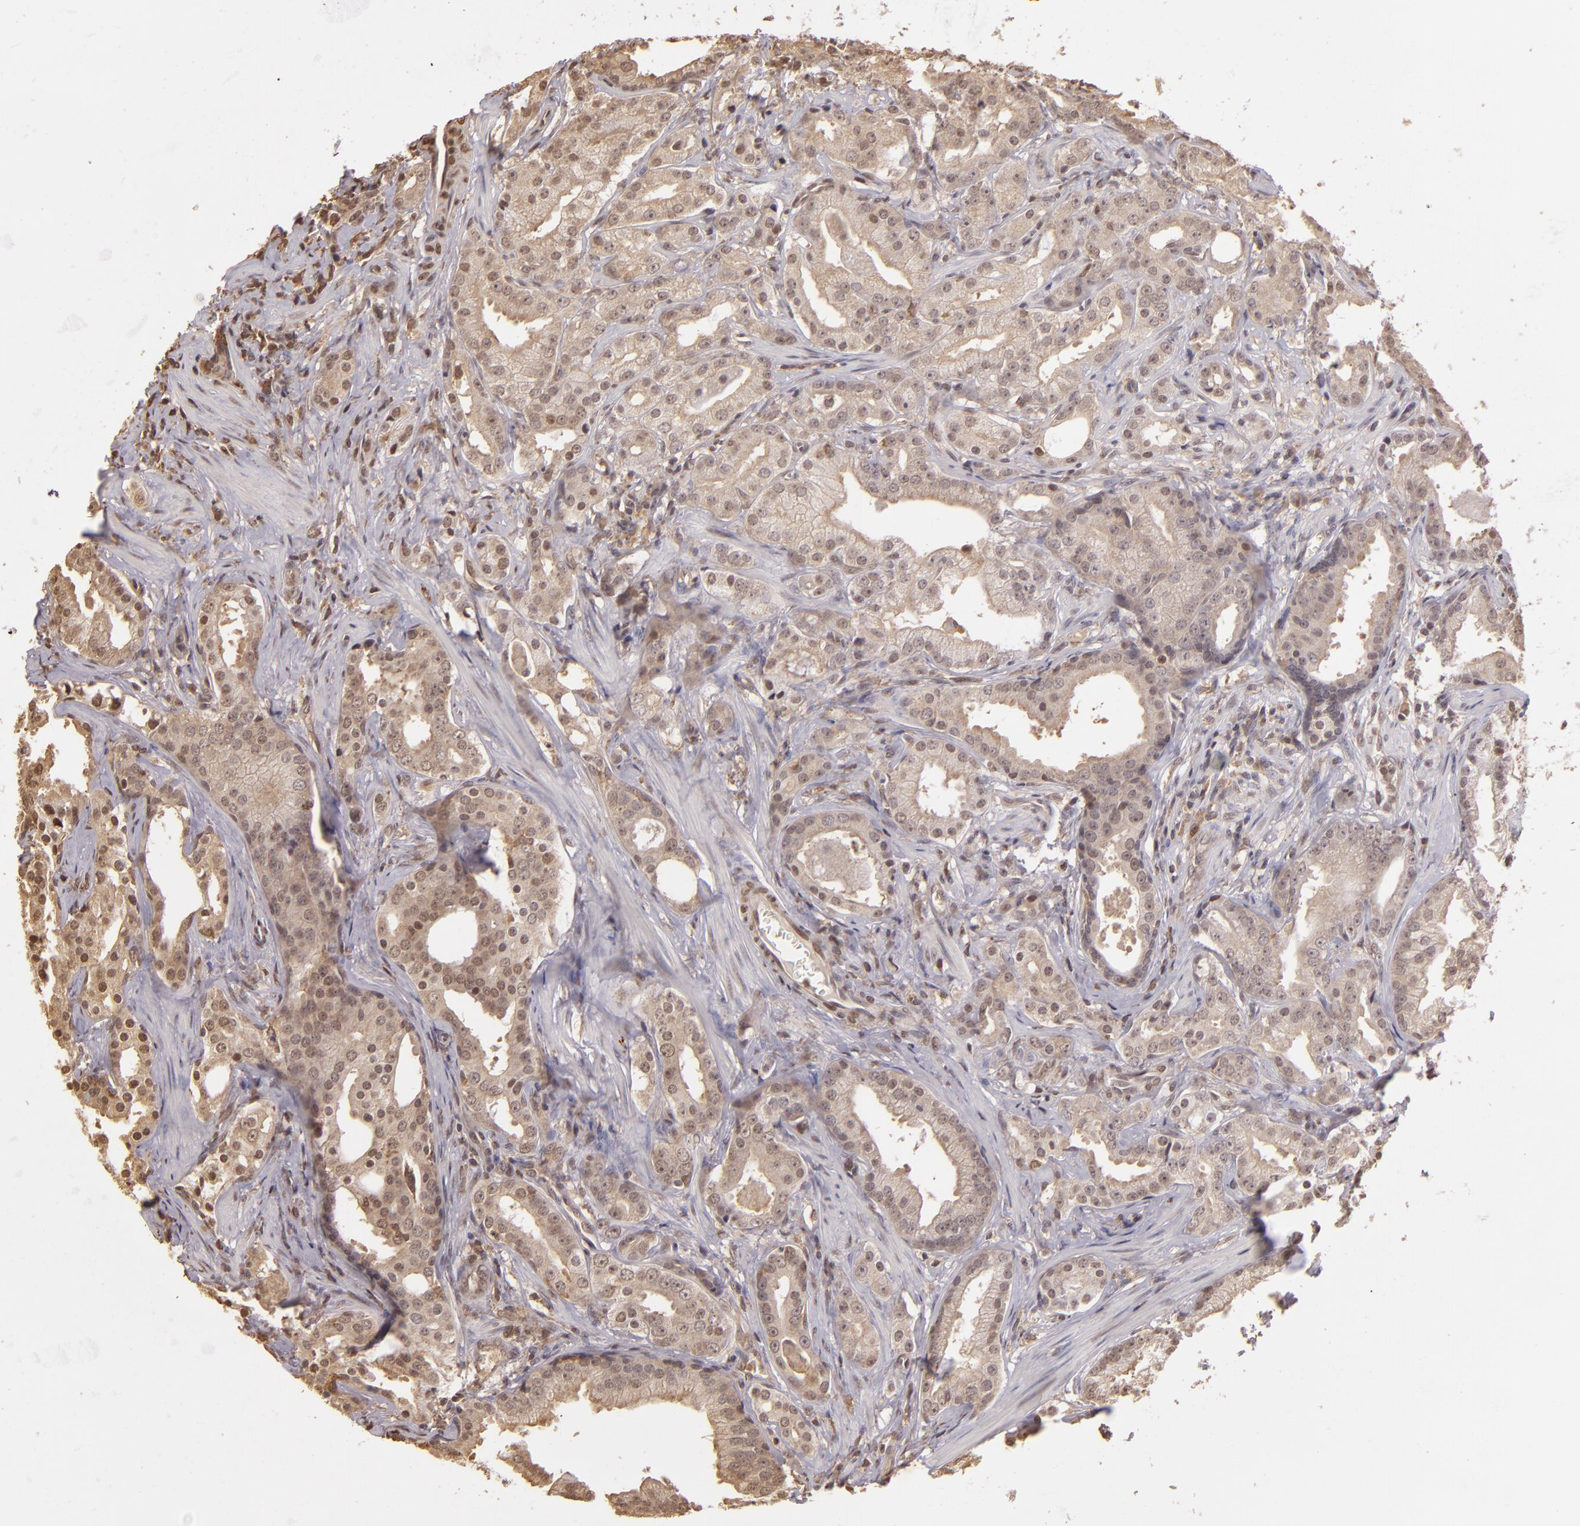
{"staining": {"intensity": "weak", "quantity": ">75%", "location": "cytoplasmic/membranous"}, "tissue": "prostate cancer", "cell_type": "Tumor cells", "image_type": "cancer", "snomed": [{"axis": "morphology", "description": "Adenocarcinoma, Low grade"}, {"axis": "topography", "description": "Prostate"}], "caption": "There is low levels of weak cytoplasmic/membranous expression in tumor cells of prostate cancer, as demonstrated by immunohistochemical staining (brown color).", "gene": "ARPC2", "patient": {"sex": "male", "age": 59}}